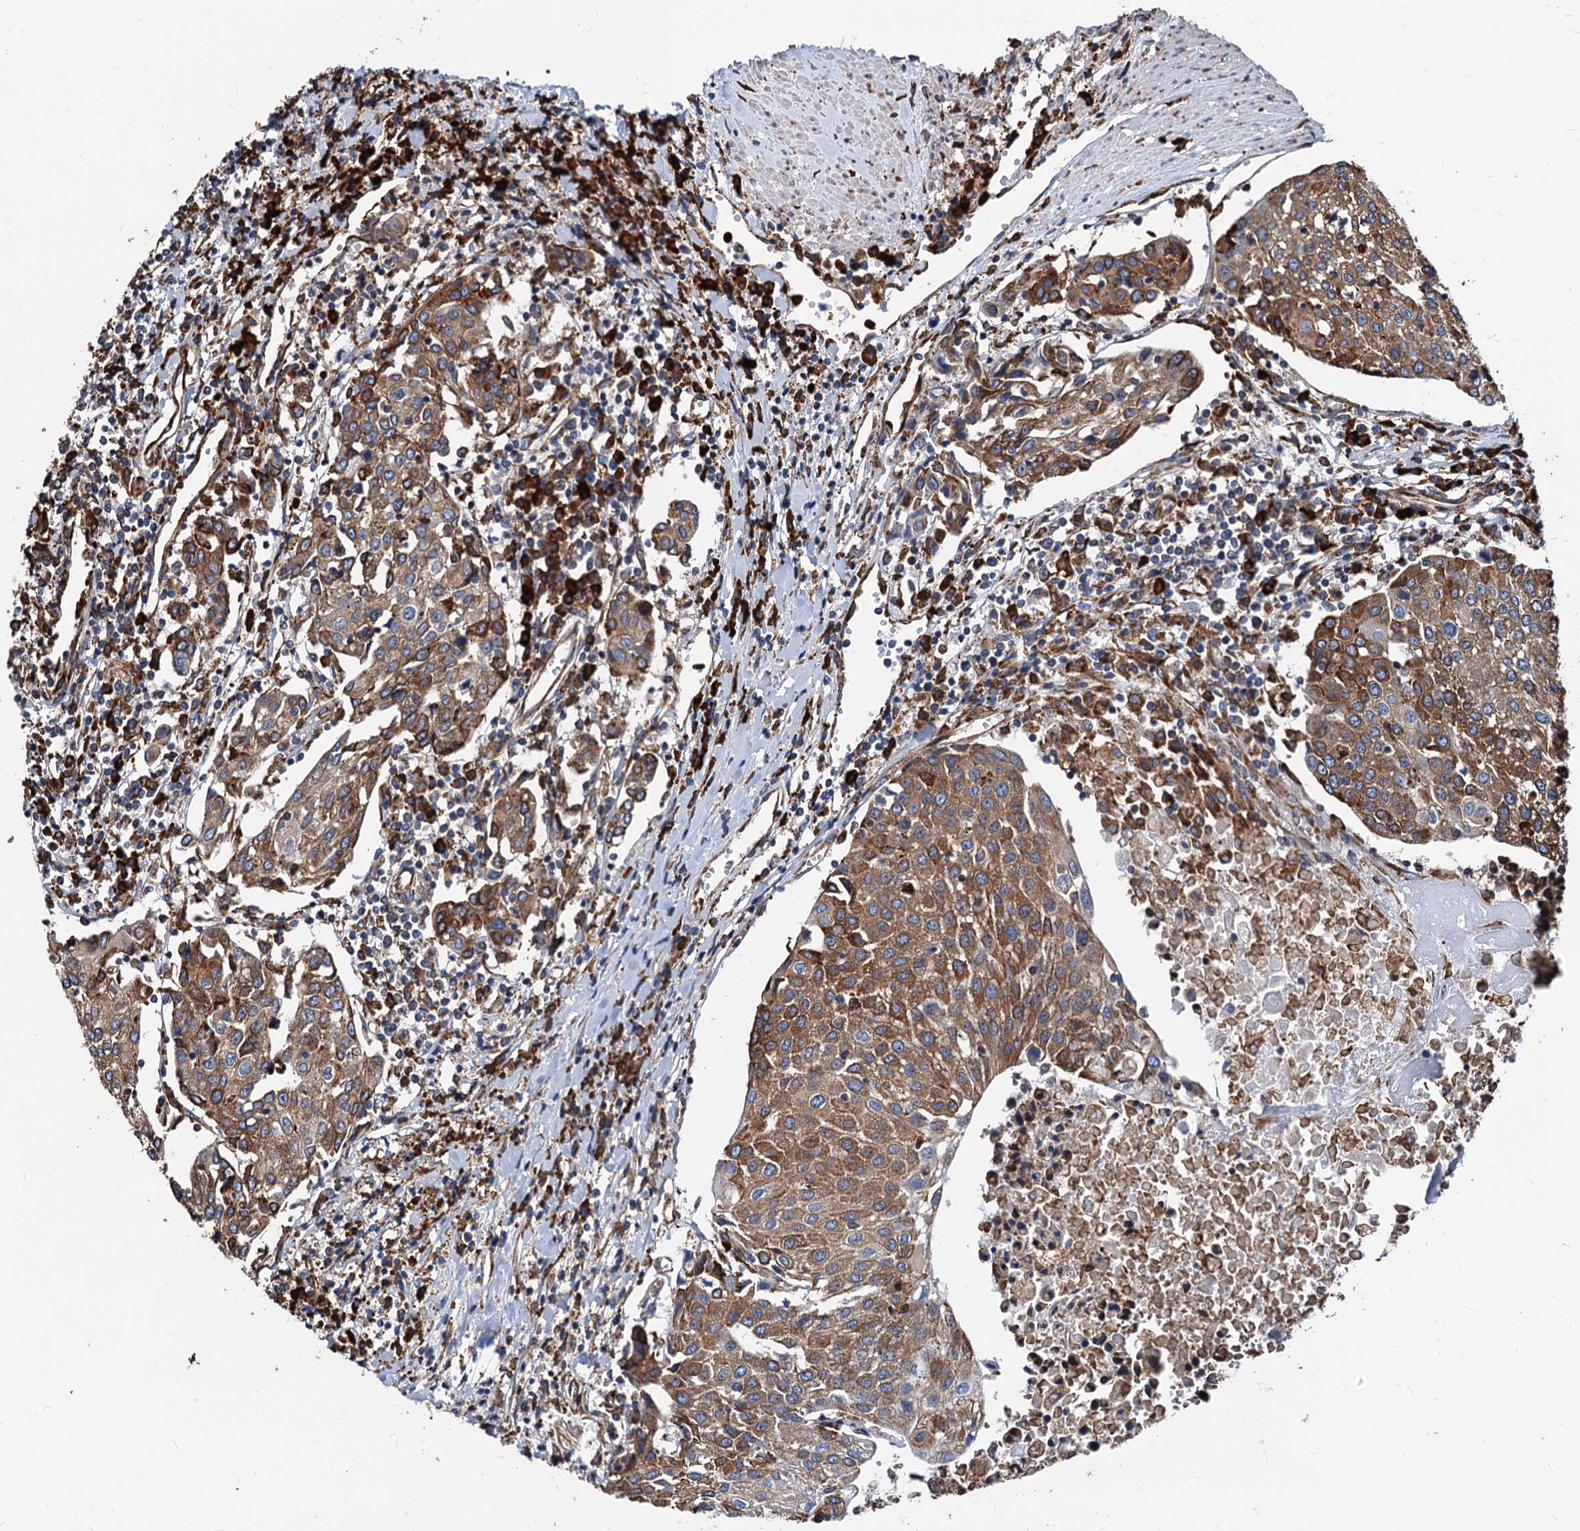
{"staining": {"intensity": "moderate", "quantity": ">75%", "location": "cytoplasmic/membranous"}, "tissue": "urothelial cancer", "cell_type": "Tumor cells", "image_type": "cancer", "snomed": [{"axis": "morphology", "description": "Urothelial carcinoma, High grade"}, {"axis": "topography", "description": "Urinary bladder"}], "caption": "Immunohistochemistry (IHC) histopathology image of neoplastic tissue: human urothelial carcinoma (high-grade) stained using IHC exhibits medium levels of moderate protein expression localized specifically in the cytoplasmic/membranous of tumor cells, appearing as a cytoplasmic/membranous brown color.", "gene": "HSPA5", "patient": {"sex": "female", "age": 85}}